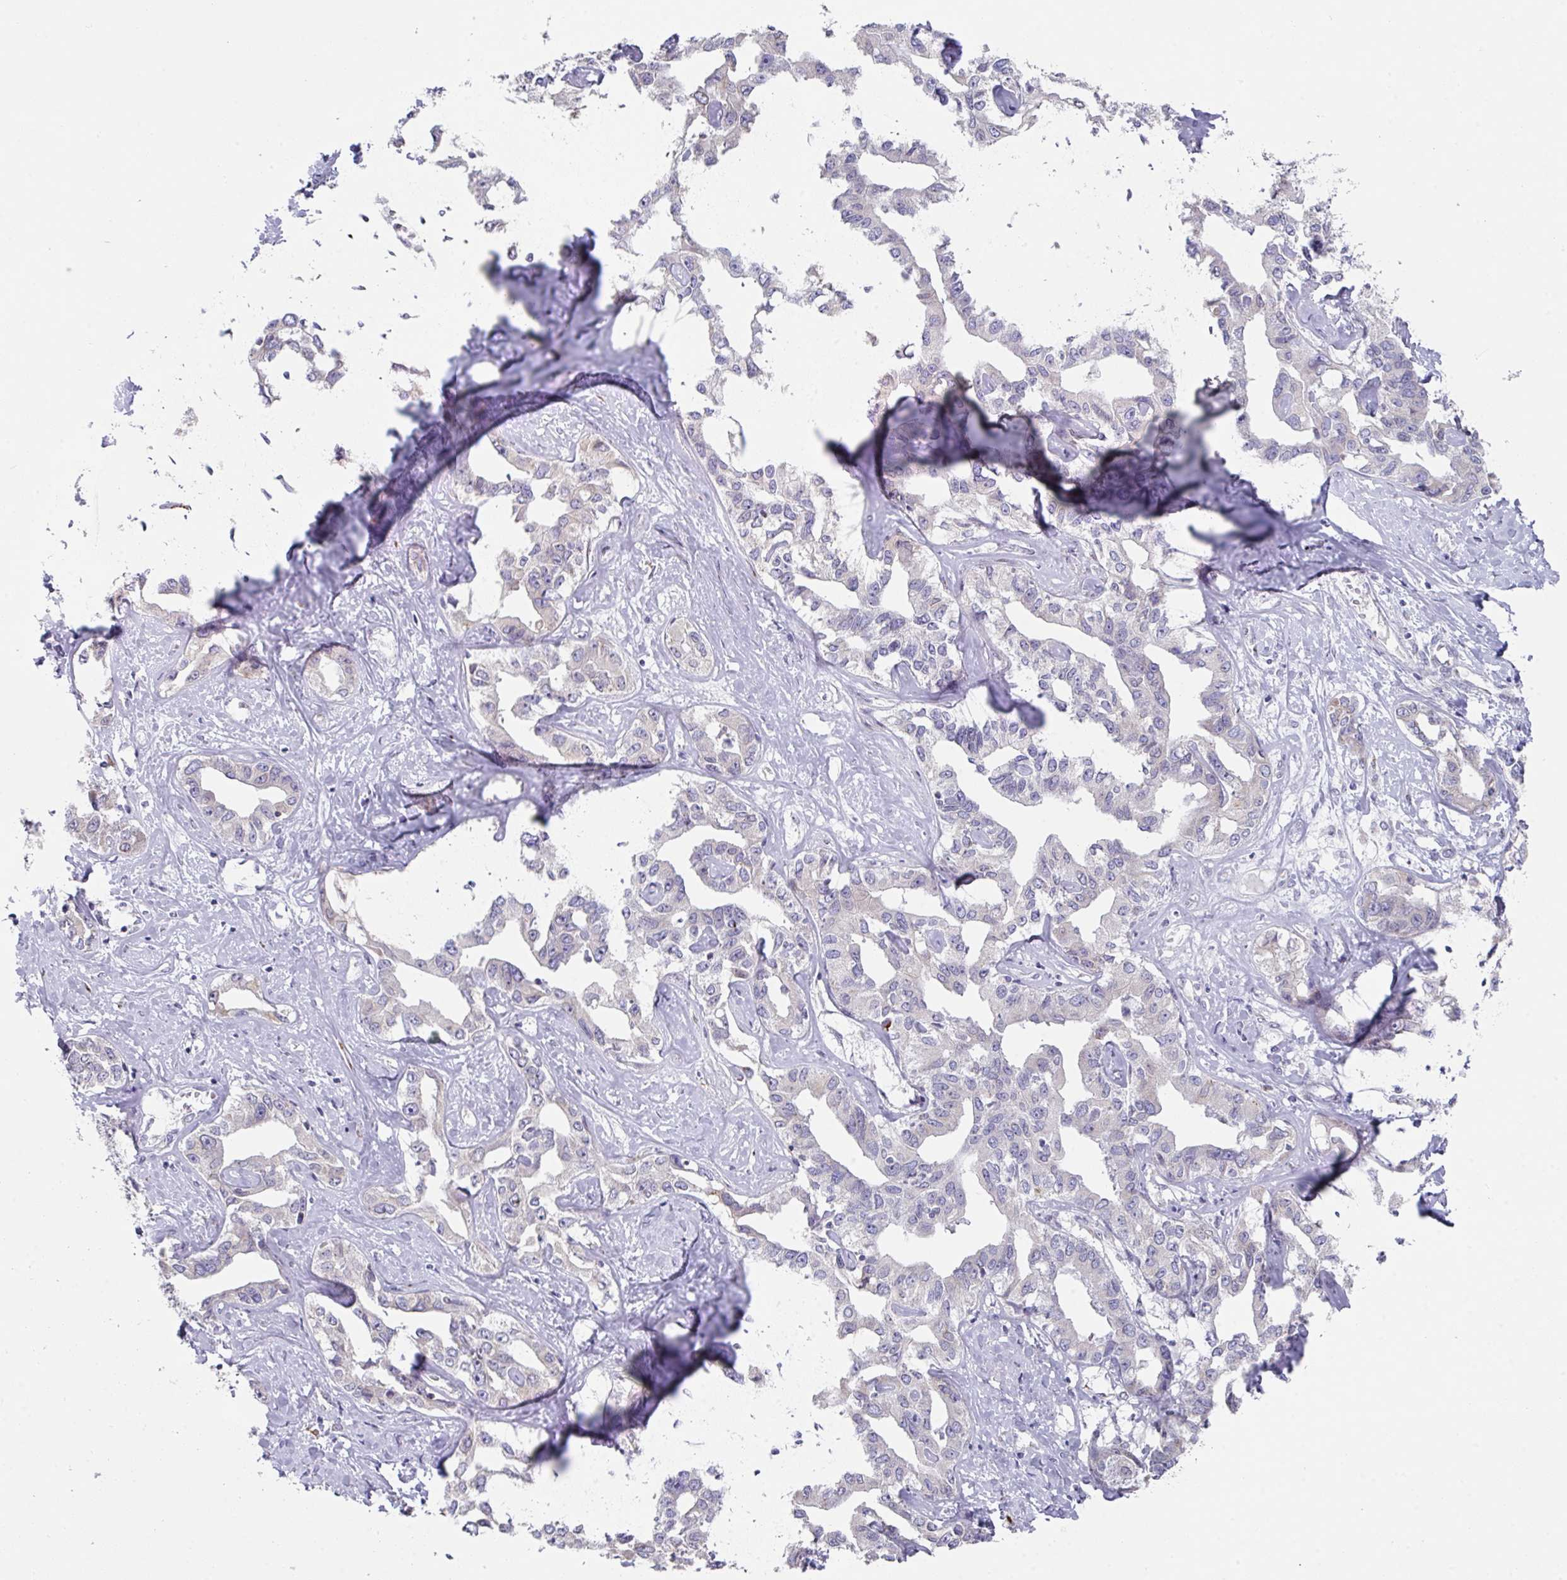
{"staining": {"intensity": "negative", "quantity": "none", "location": "none"}, "tissue": "liver cancer", "cell_type": "Tumor cells", "image_type": "cancer", "snomed": [{"axis": "morphology", "description": "Cholangiocarcinoma"}, {"axis": "topography", "description": "Liver"}], "caption": "This is an immunohistochemistry (IHC) image of human liver cancer. There is no staining in tumor cells.", "gene": "VKORC1L1", "patient": {"sex": "male", "age": 59}}